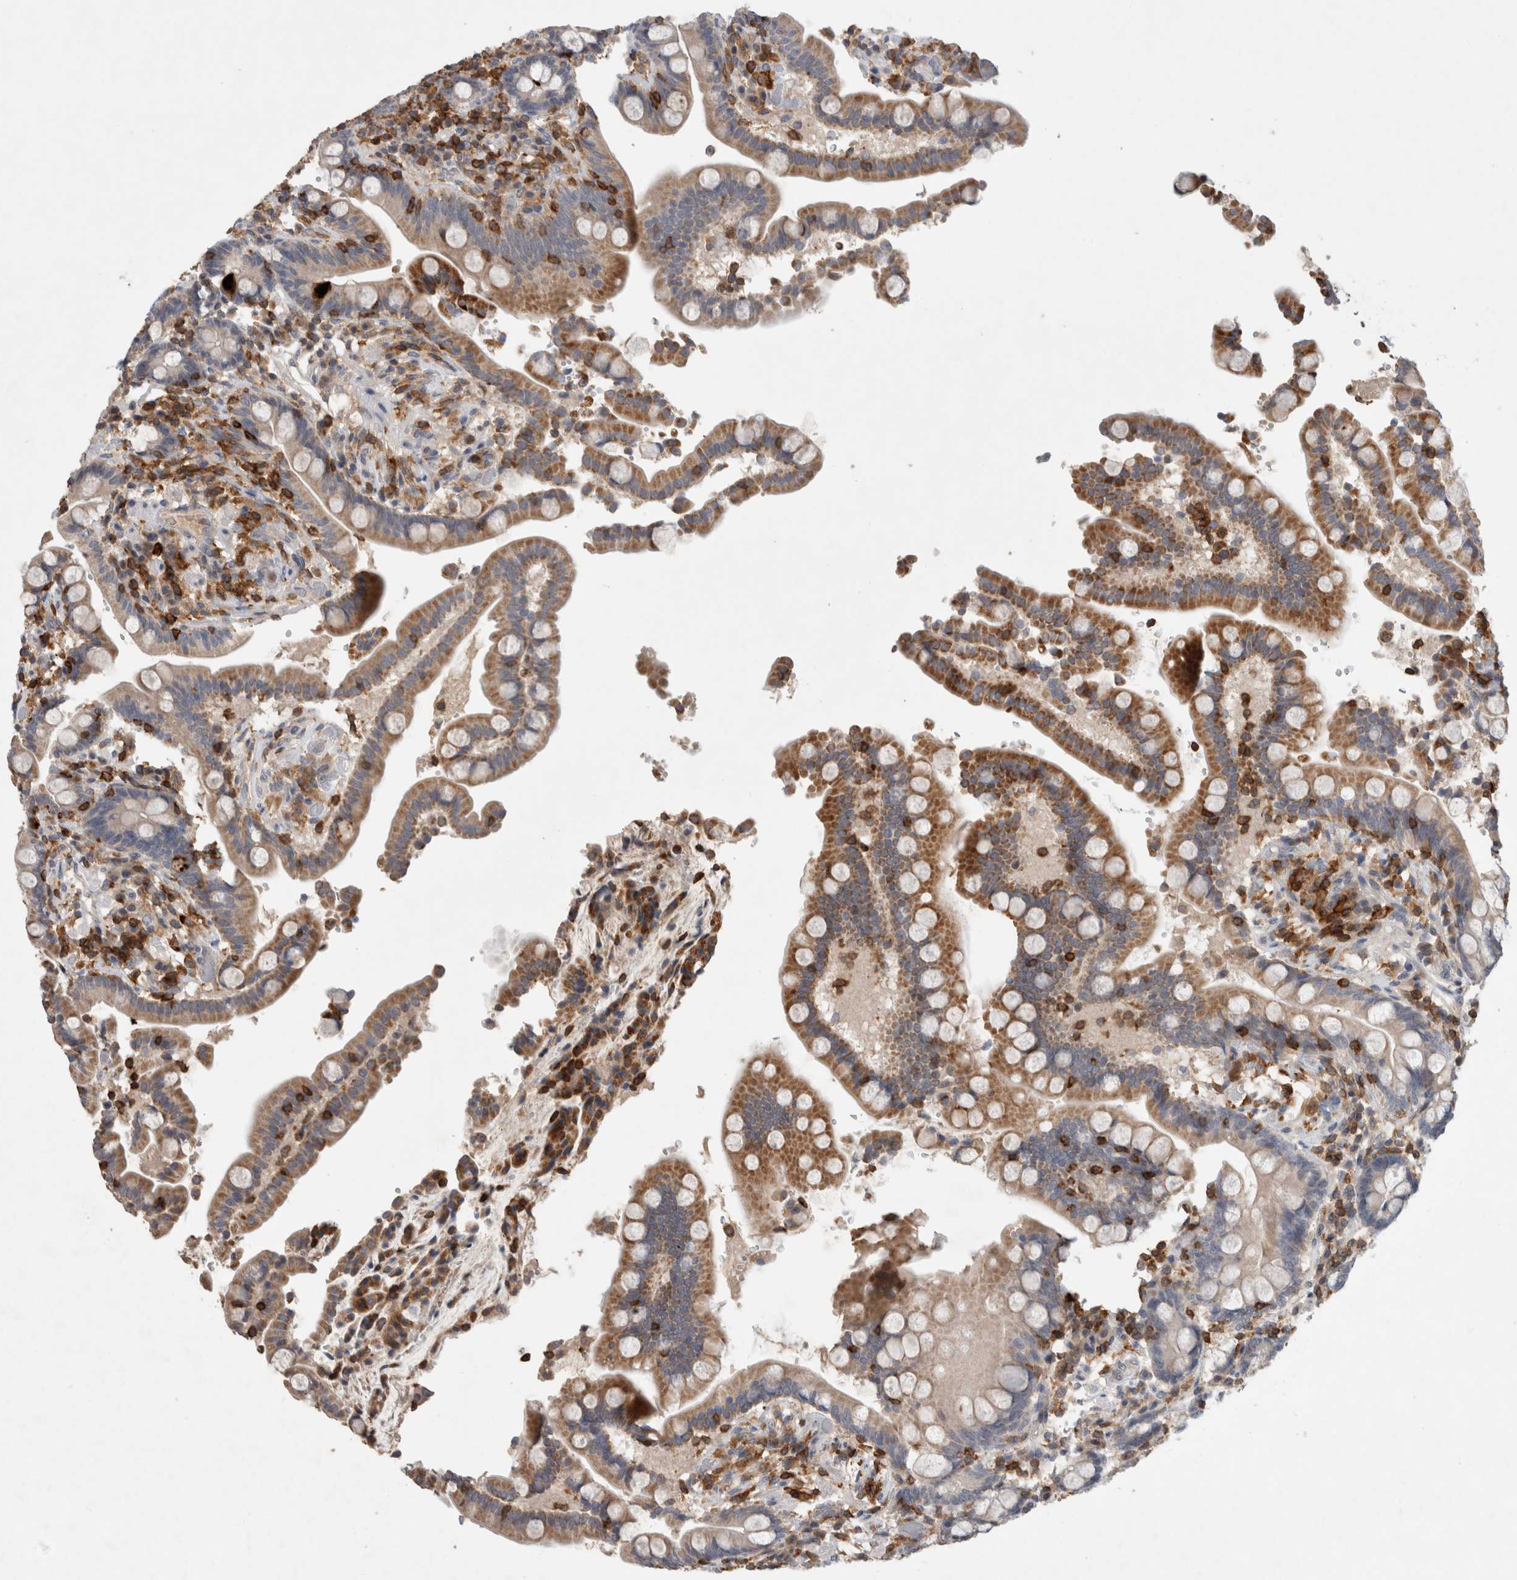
{"staining": {"intensity": "weak", "quantity": ">75%", "location": "cytoplasmic/membranous"}, "tissue": "colon", "cell_type": "Endothelial cells", "image_type": "normal", "snomed": [{"axis": "morphology", "description": "Normal tissue, NOS"}, {"axis": "topography", "description": "Colon"}], "caption": "Immunohistochemistry micrograph of unremarkable colon: colon stained using immunohistochemistry (IHC) exhibits low levels of weak protein expression localized specifically in the cytoplasmic/membranous of endothelial cells, appearing as a cytoplasmic/membranous brown color.", "gene": "GFRA2", "patient": {"sex": "male", "age": 73}}